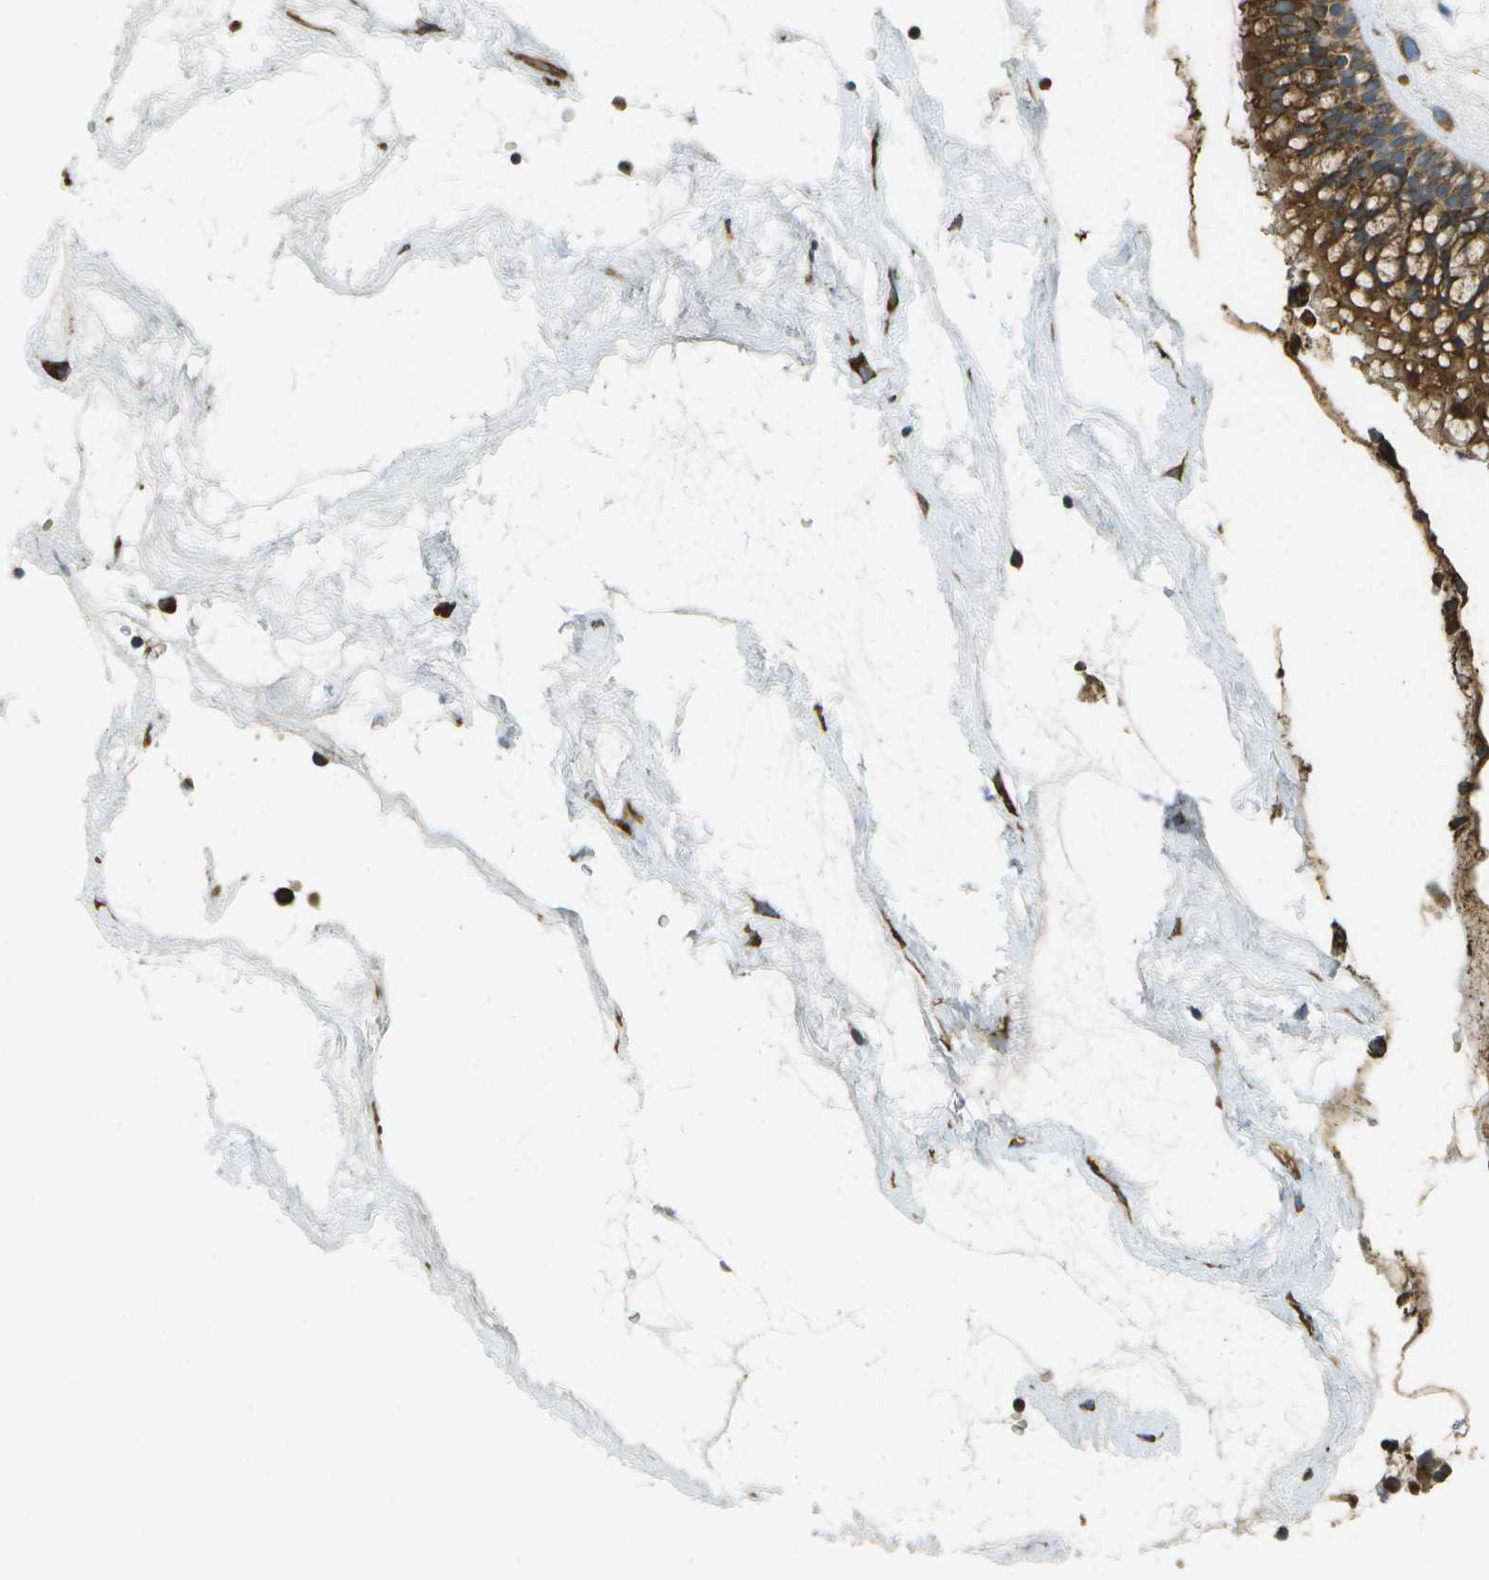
{"staining": {"intensity": "strong", "quantity": ">75%", "location": "cytoplasmic/membranous"}, "tissue": "nasopharynx", "cell_type": "Respiratory epithelial cells", "image_type": "normal", "snomed": [{"axis": "morphology", "description": "Normal tissue, NOS"}, {"axis": "morphology", "description": "Inflammation, NOS"}, {"axis": "topography", "description": "Nasopharynx"}], "caption": "Strong cytoplasmic/membranous expression for a protein is present in approximately >75% of respiratory epithelial cells of normal nasopharynx using IHC.", "gene": "PDIA4", "patient": {"sex": "male", "age": 48}}